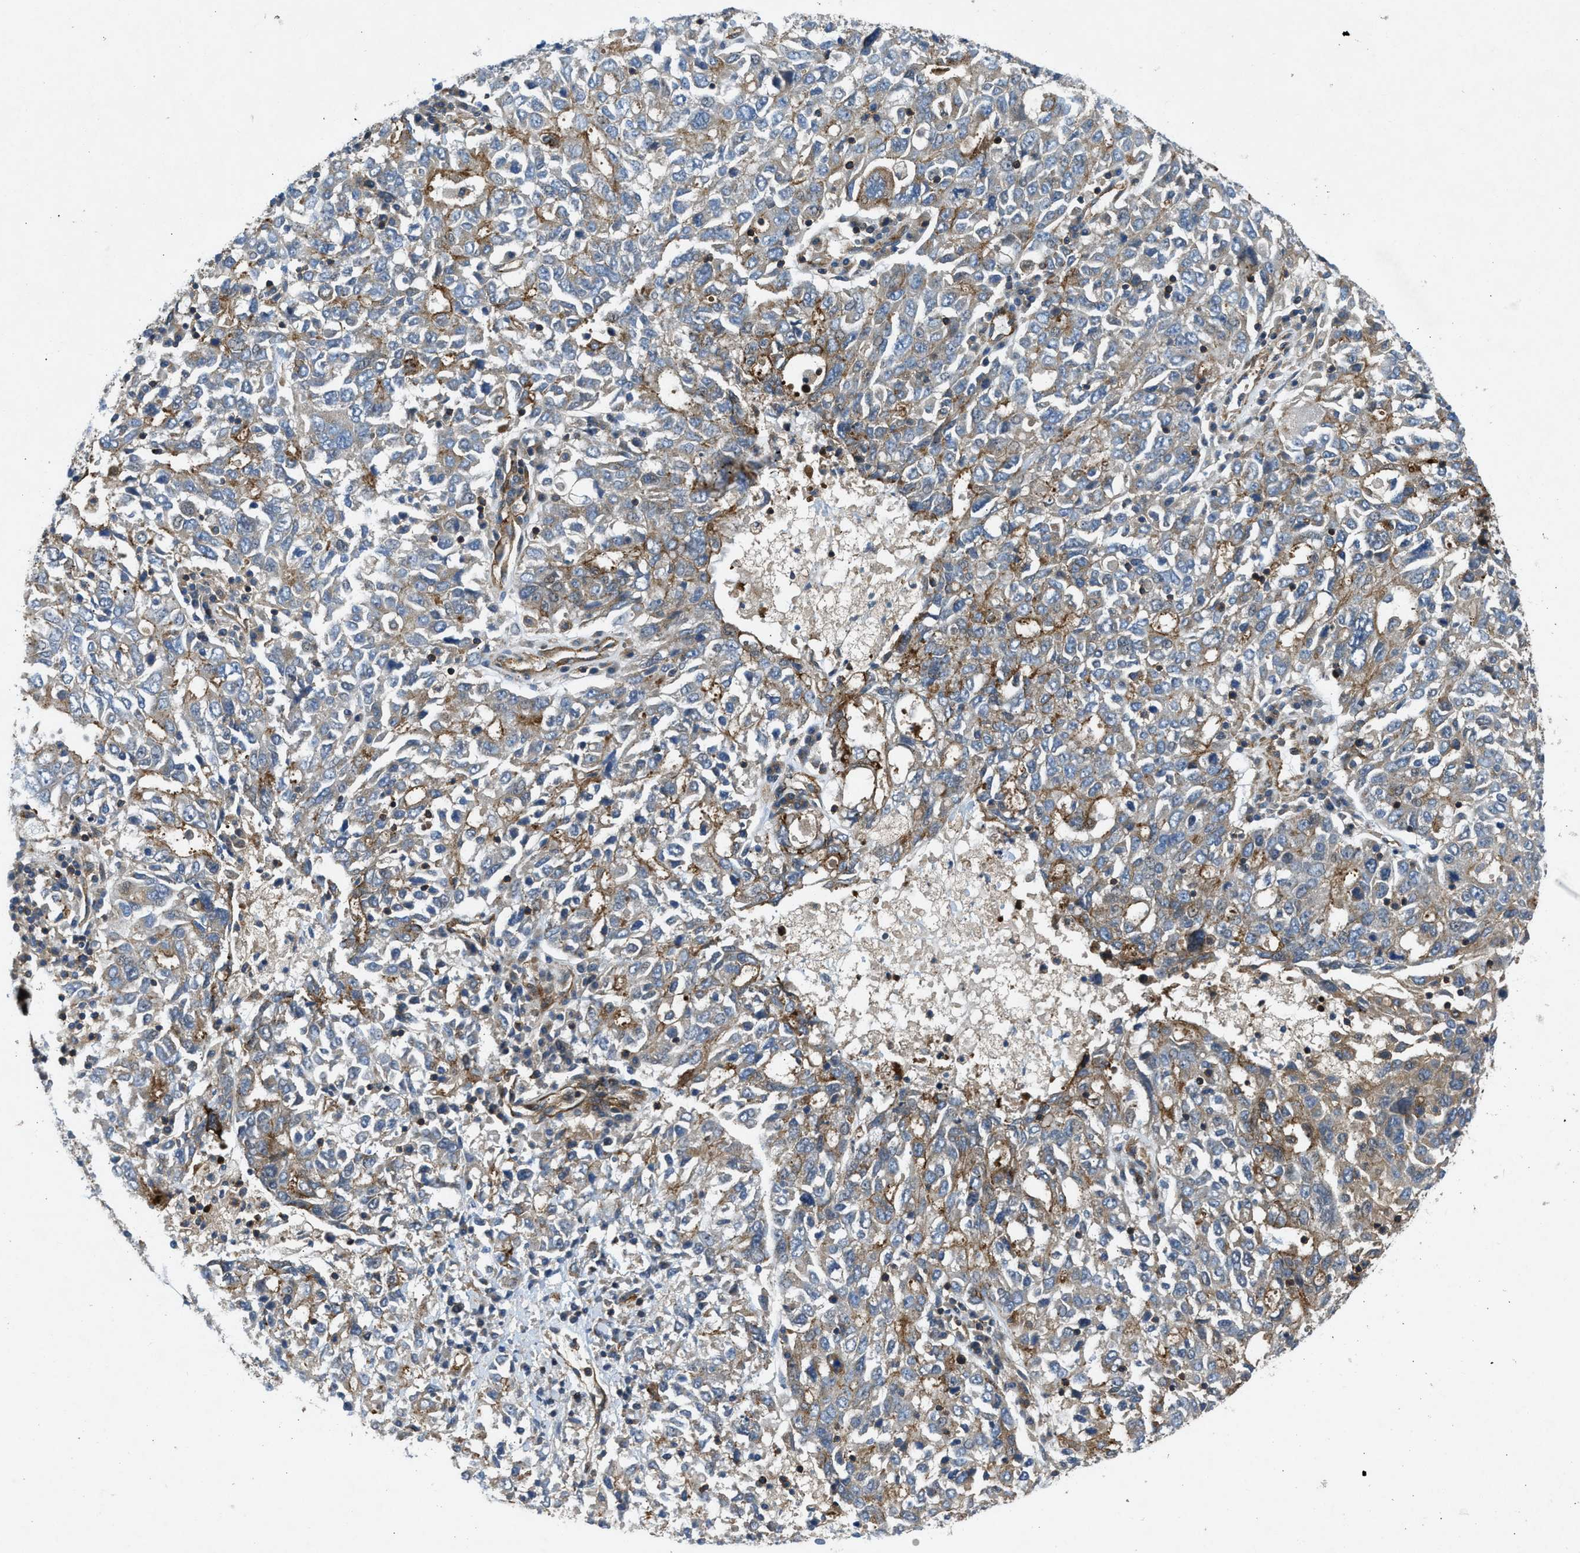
{"staining": {"intensity": "moderate", "quantity": ">75%", "location": "cytoplasmic/membranous"}, "tissue": "ovarian cancer", "cell_type": "Tumor cells", "image_type": "cancer", "snomed": [{"axis": "morphology", "description": "Carcinoma, endometroid"}, {"axis": "topography", "description": "Ovary"}], "caption": "High-magnification brightfield microscopy of ovarian cancer (endometroid carcinoma) stained with DAB (3,3'-diaminobenzidine) (brown) and counterstained with hematoxylin (blue). tumor cells exhibit moderate cytoplasmic/membranous staining is seen in about>75% of cells.", "gene": "NYNRIN", "patient": {"sex": "female", "age": 62}}